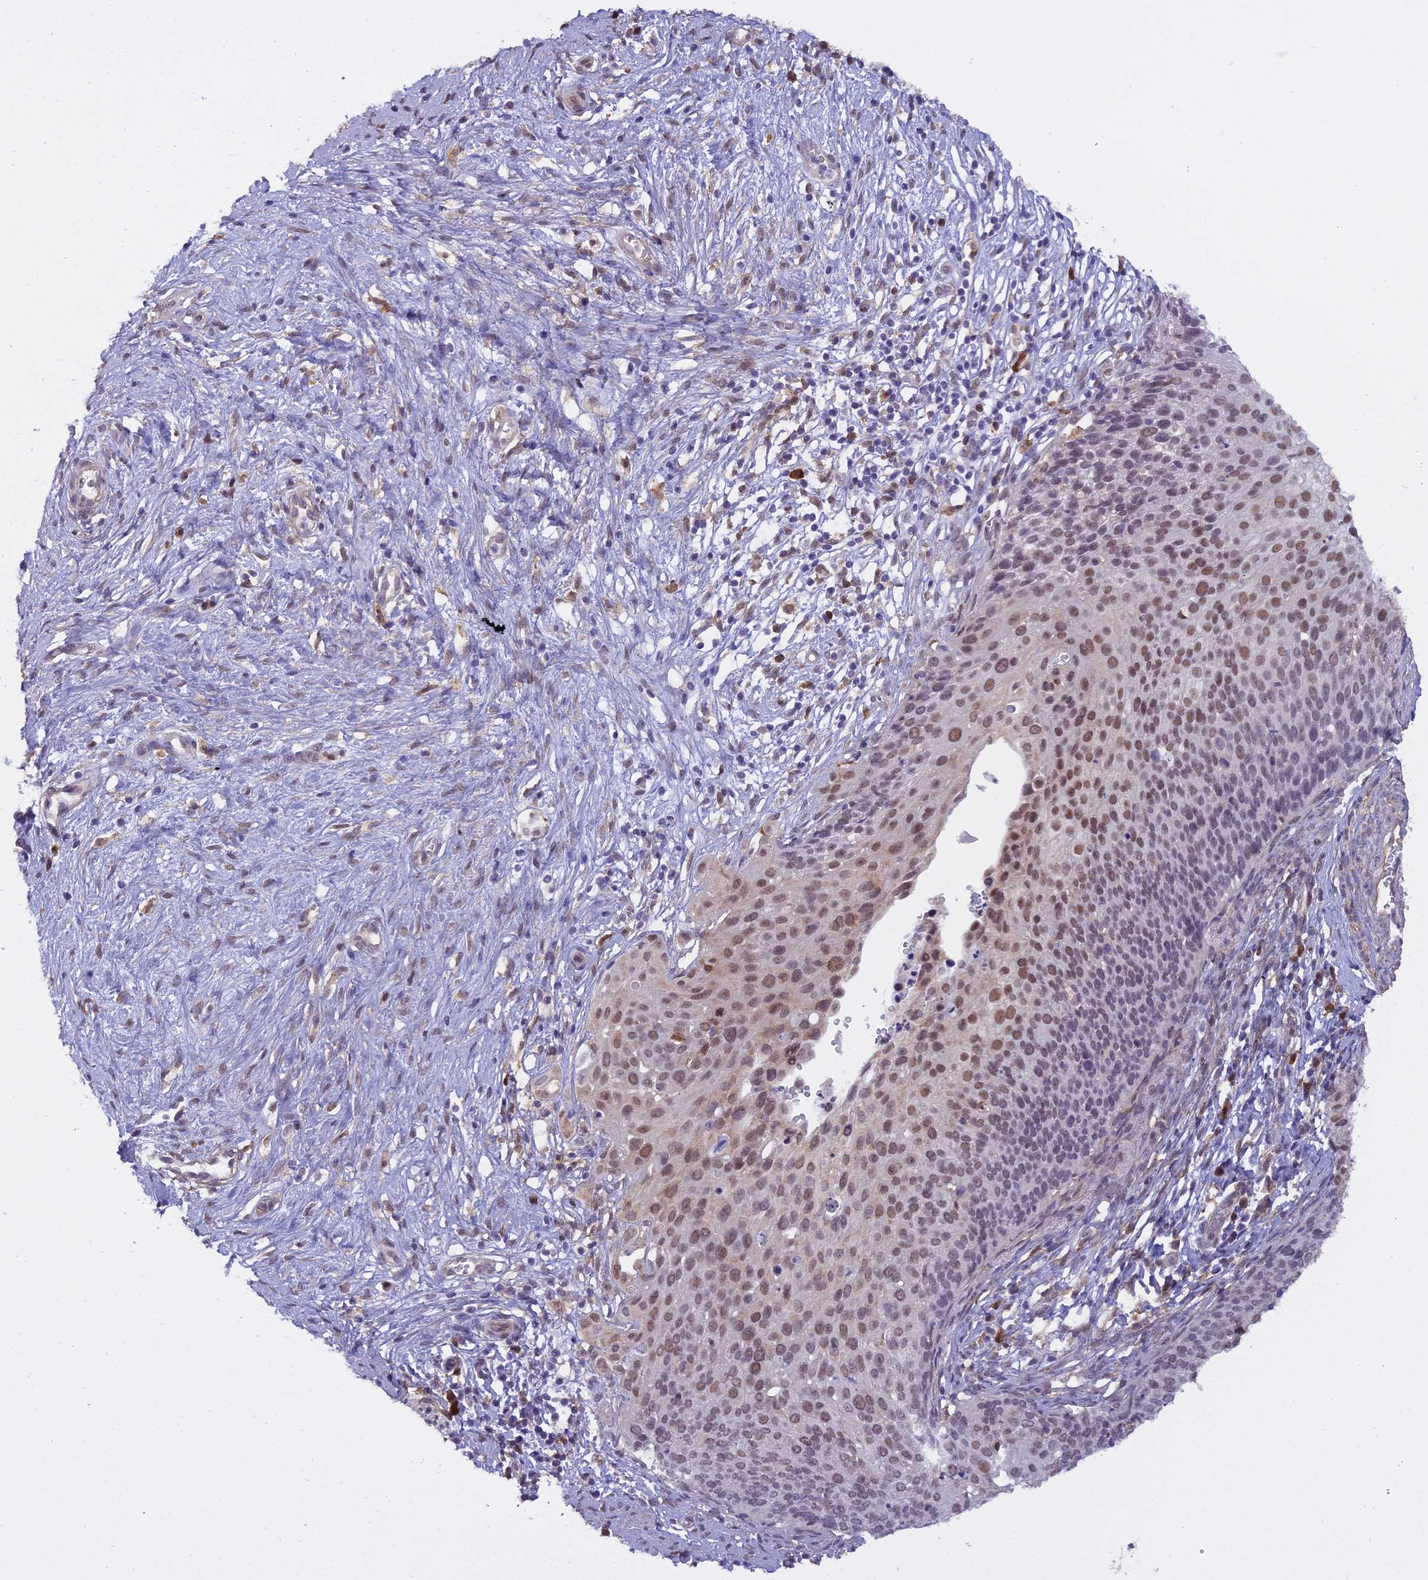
{"staining": {"intensity": "weak", "quantity": "<25%", "location": "nuclear"}, "tissue": "cervical cancer", "cell_type": "Tumor cells", "image_type": "cancer", "snomed": [{"axis": "morphology", "description": "Squamous cell carcinoma, NOS"}, {"axis": "topography", "description": "Cervix"}], "caption": "A micrograph of squamous cell carcinoma (cervical) stained for a protein demonstrates no brown staining in tumor cells.", "gene": "BLNK", "patient": {"sex": "female", "age": 44}}